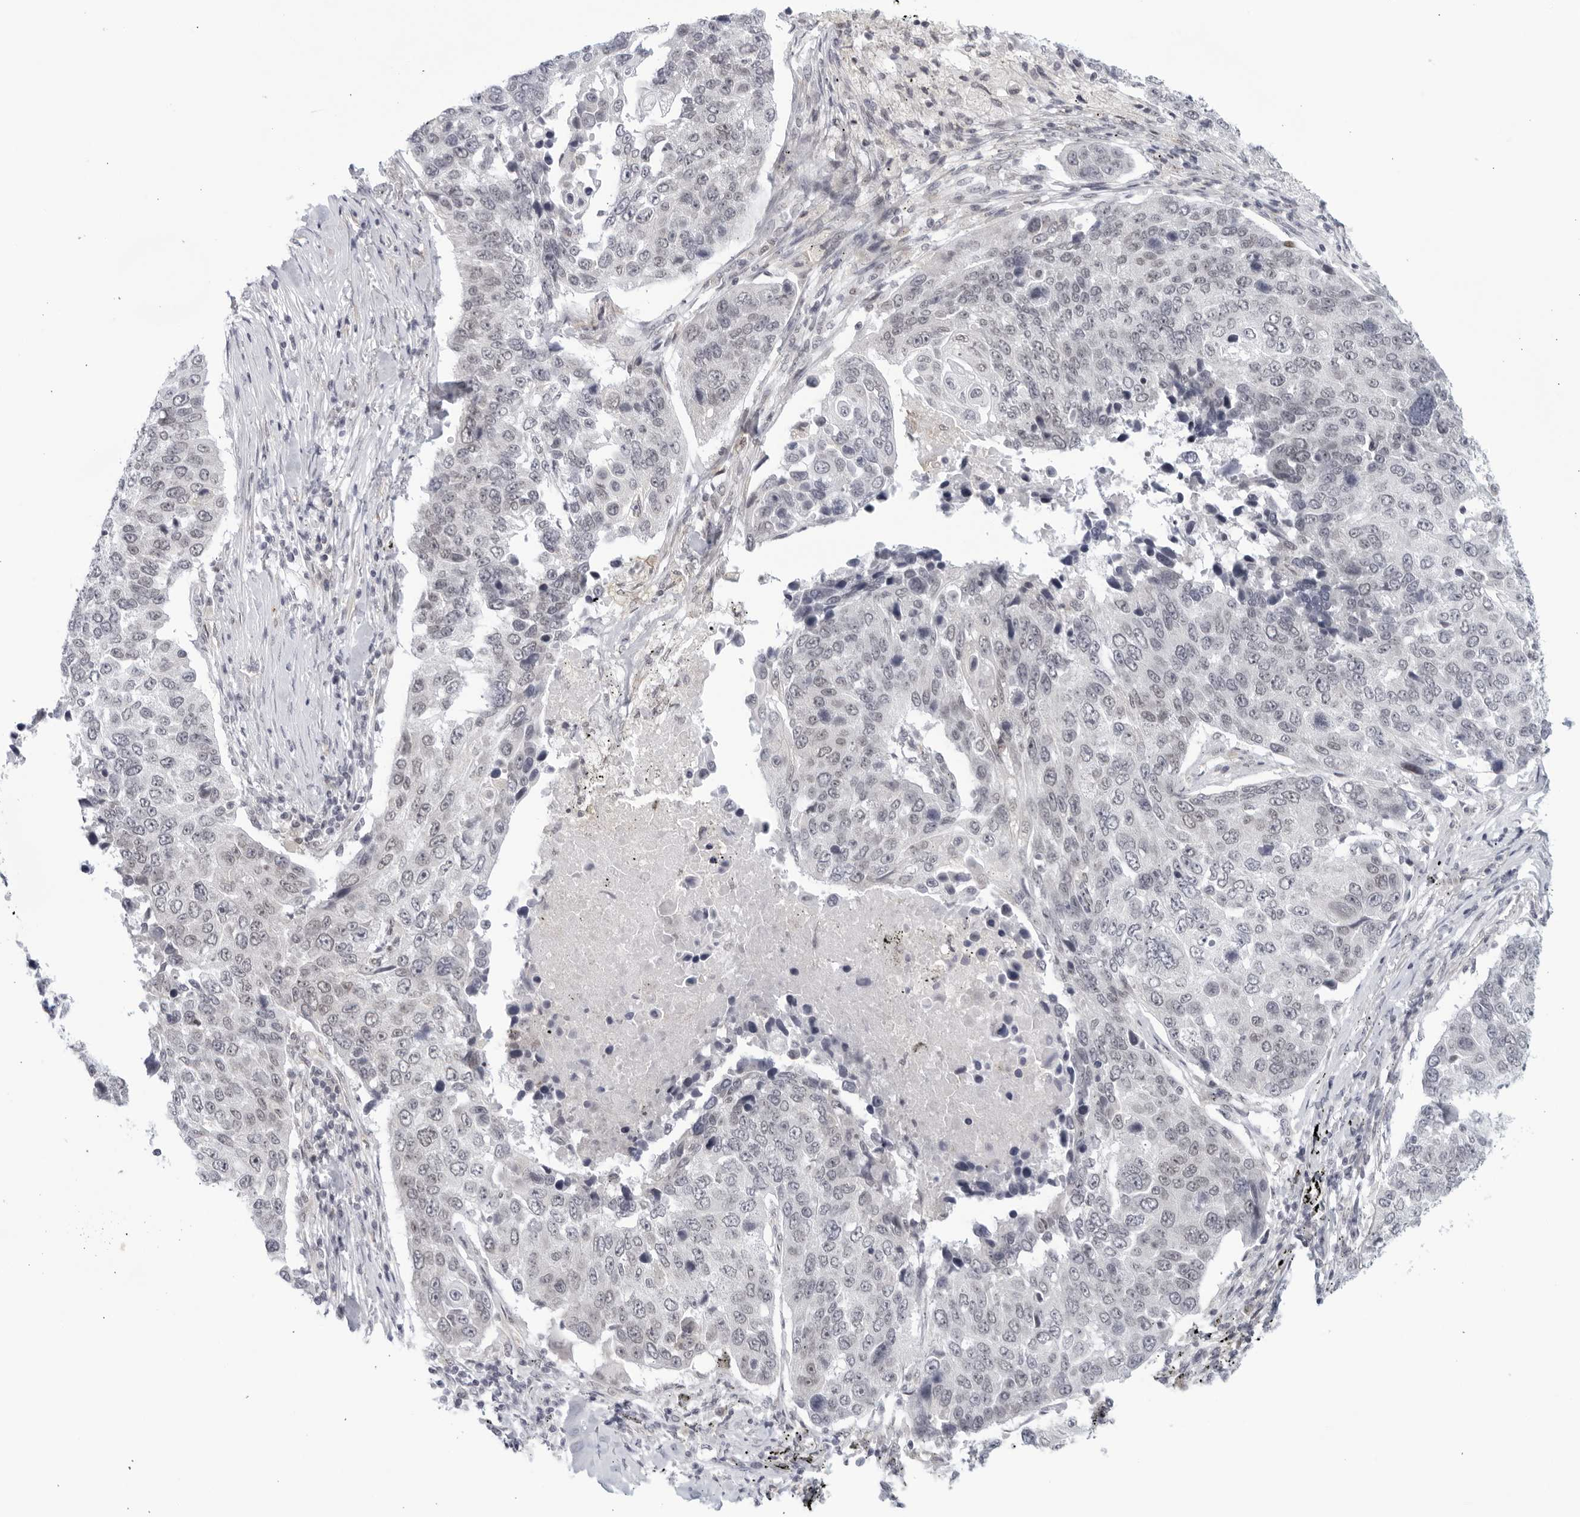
{"staining": {"intensity": "negative", "quantity": "none", "location": "none"}, "tissue": "lung cancer", "cell_type": "Tumor cells", "image_type": "cancer", "snomed": [{"axis": "morphology", "description": "Squamous cell carcinoma, NOS"}, {"axis": "topography", "description": "Lung"}], "caption": "Protein analysis of lung cancer reveals no significant positivity in tumor cells.", "gene": "WDTC1", "patient": {"sex": "male", "age": 66}}